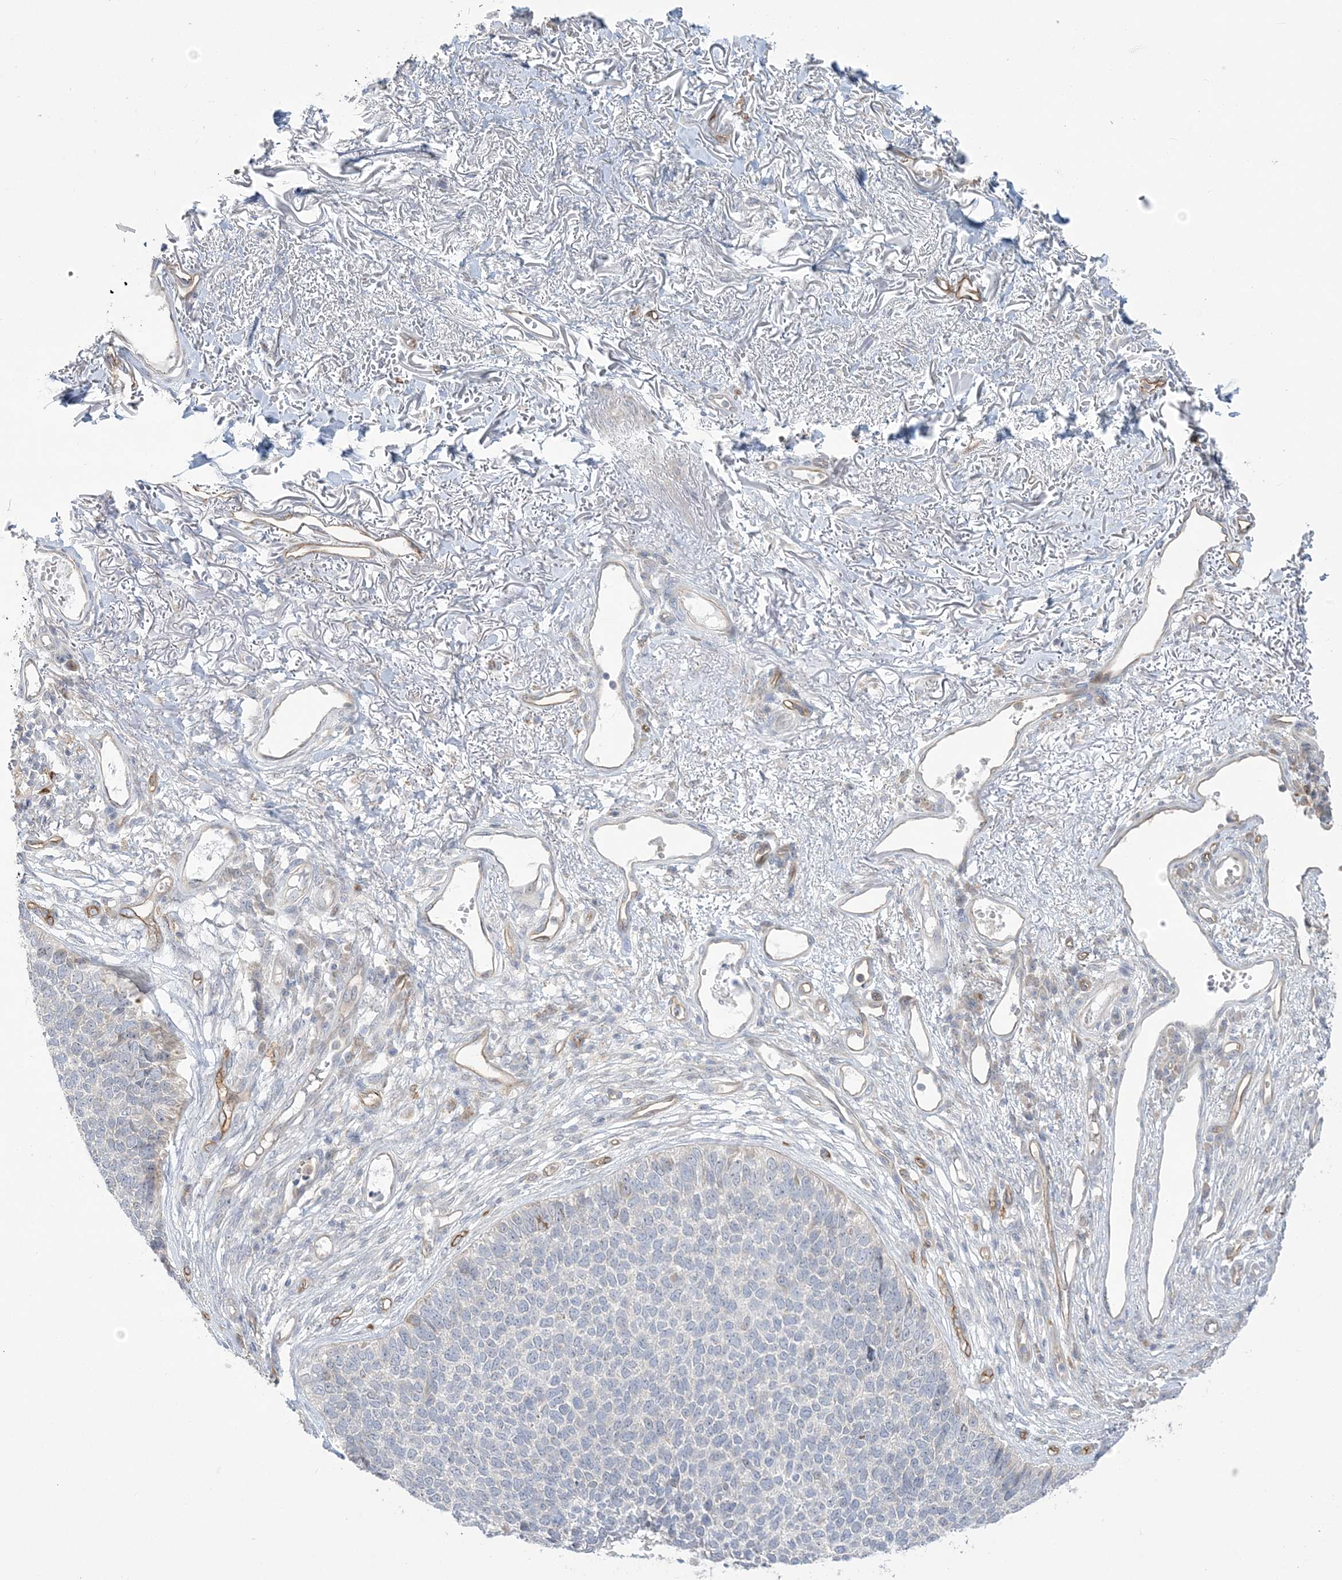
{"staining": {"intensity": "negative", "quantity": "none", "location": "none"}, "tissue": "skin cancer", "cell_type": "Tumor cells", "image_type": "cancer", "snomed": [{"axis": "morphology", "description": "Basal cell carcinoma"}, {"axis": "topography", "description": "Skin"}], "caption": "The immunohistochemistry photomicrograph has no significant staining in tumor cells of skin cancer tissue.", "gene": "FARSB", "patient": {"sex": "female", "age": 84}}